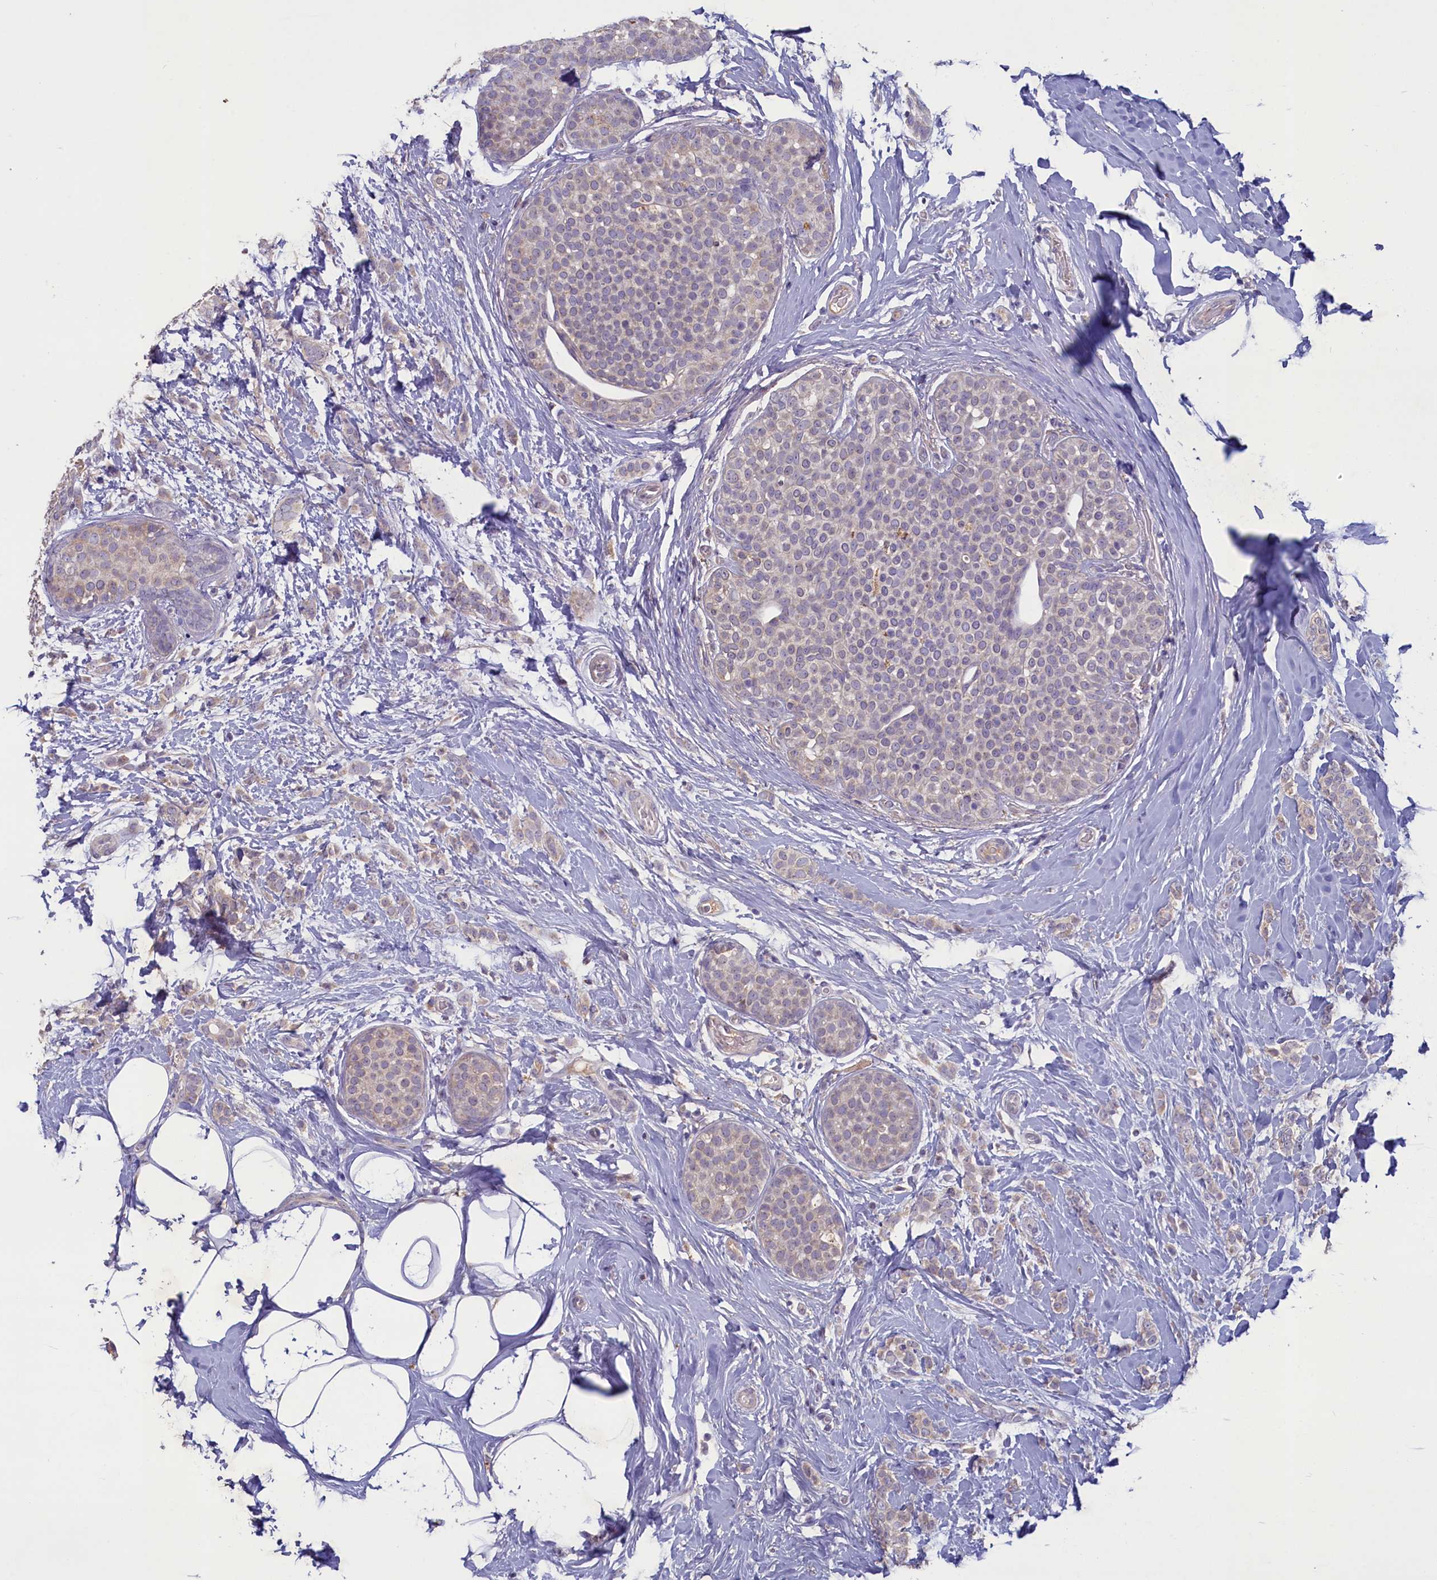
{"staining": {"intensity": "weak", "quantity": "<25%", "location": "cytoplasmic/membranous"}, "tissue": "breast cancer", "cell_type": "Tumor cells", "image_type": "cancer", "snomed": [{"axis": "morphology", "description": "Lobular carcinoma, in situ"}, {"axis": "morphology", "description": "Lobular carcinoma"}, {"axis": "topography", "description": "Breast"}], "caption": "A high-resolution photomicrograph shows immunohistochemistry (IHC) staining of lobular carcinoma in situ (breast), which demonstrates no significant staining in tumor cells.", "gene": "ATF7IP2", "patient": {"sex": "female", "age": 41}}